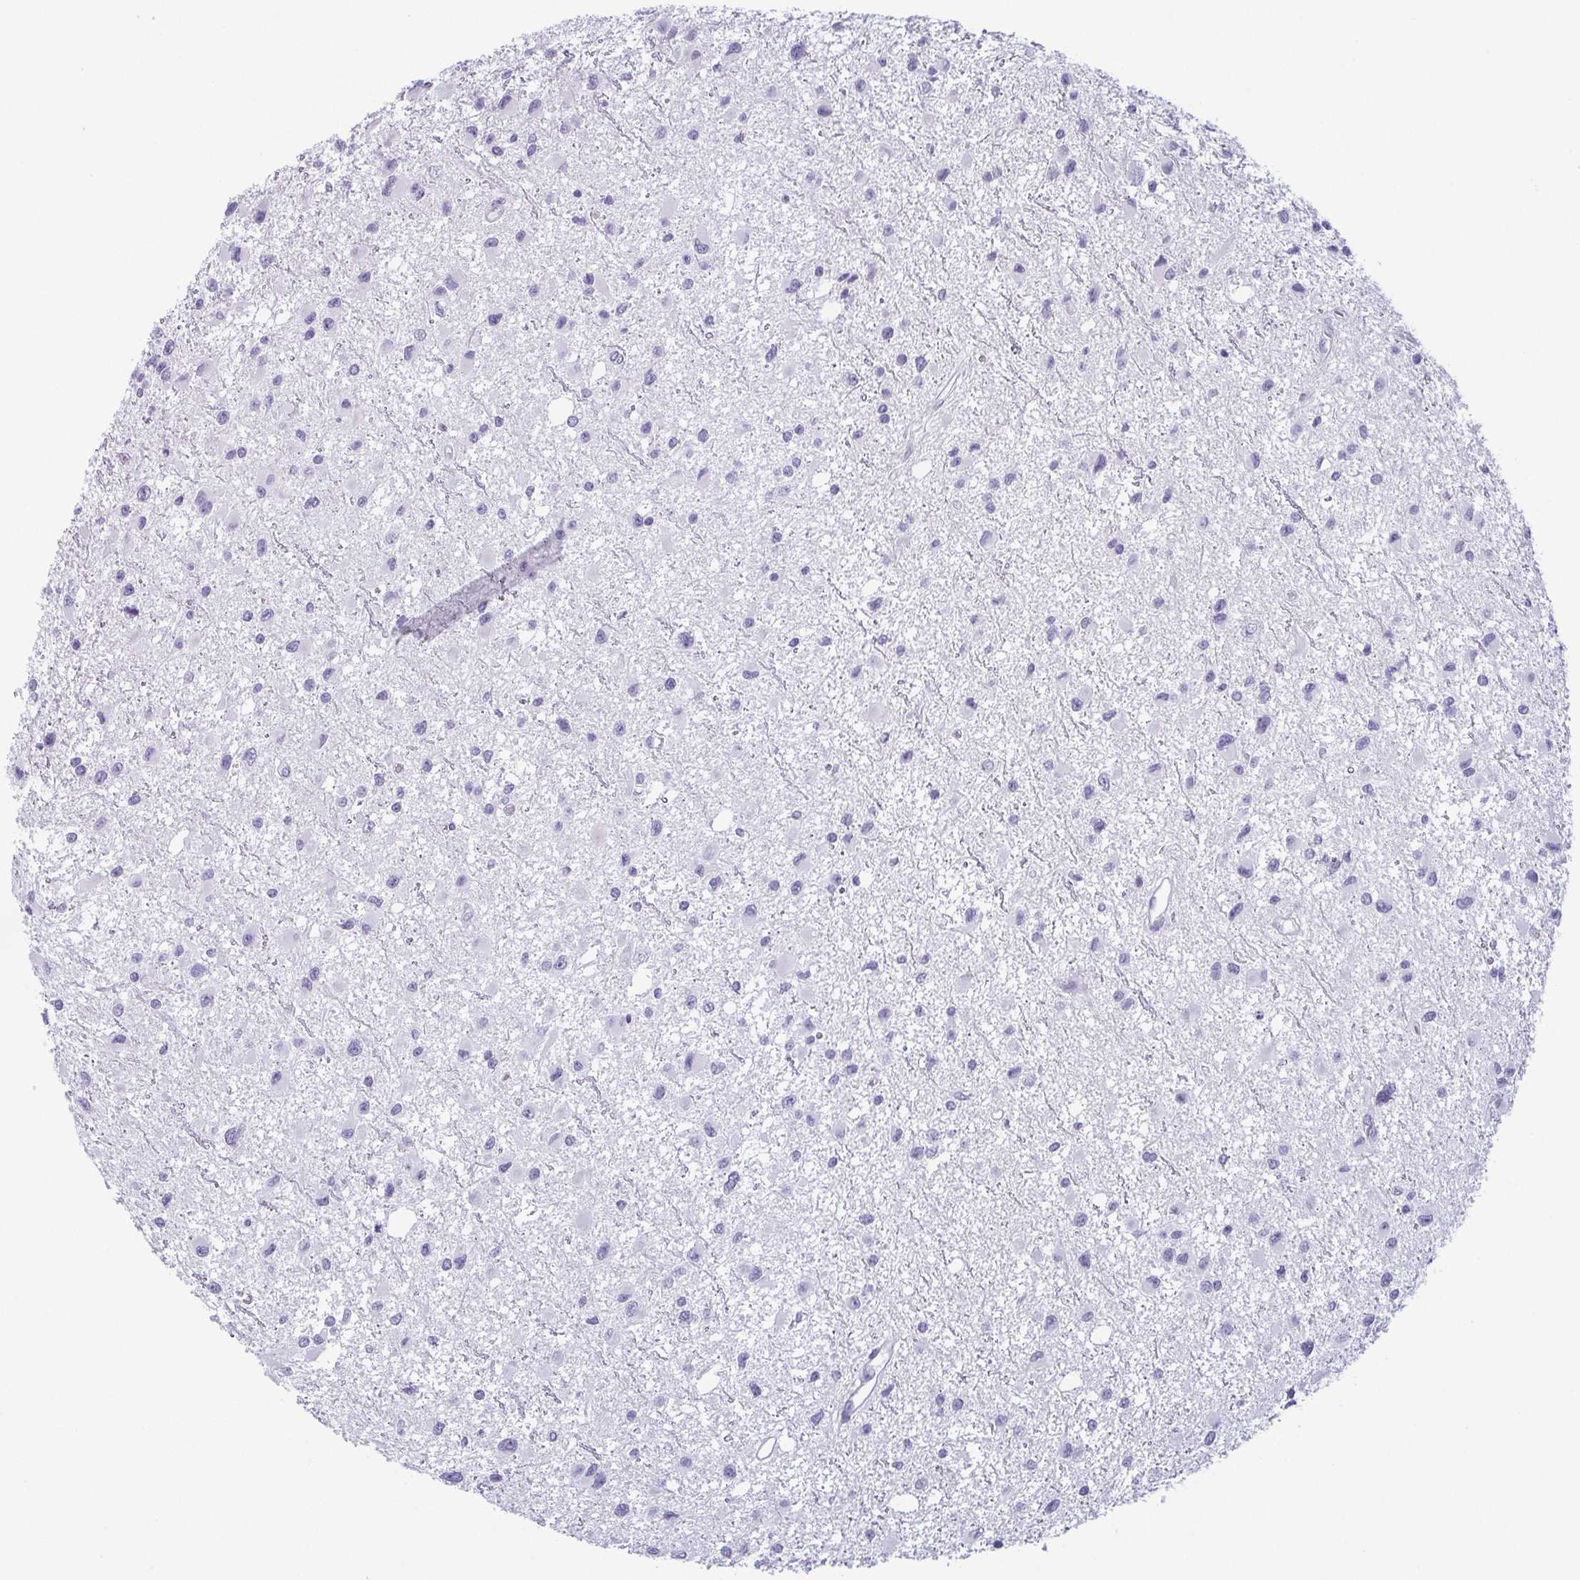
{"staining": {"intensity": "negative", "quantity": "none", "location": "none"}, "tissue": "glioma", "cell_type": "Tumor cells", "image_type": "cancer", "snomed": [{"axis": "morphology", "description": "Glioma, malignant, Low grade"}, {"axis": "topography", "description": "Brain"}], "caption": "Image shows no significant protein positivity in tumor cells of glioma. (DAB (3,3'-diaminobenzidine) IHC visualized using brightfield microscopy, high magnification).", "gene": "KRT78", "patient": {"sex": "female", "age": 32}}